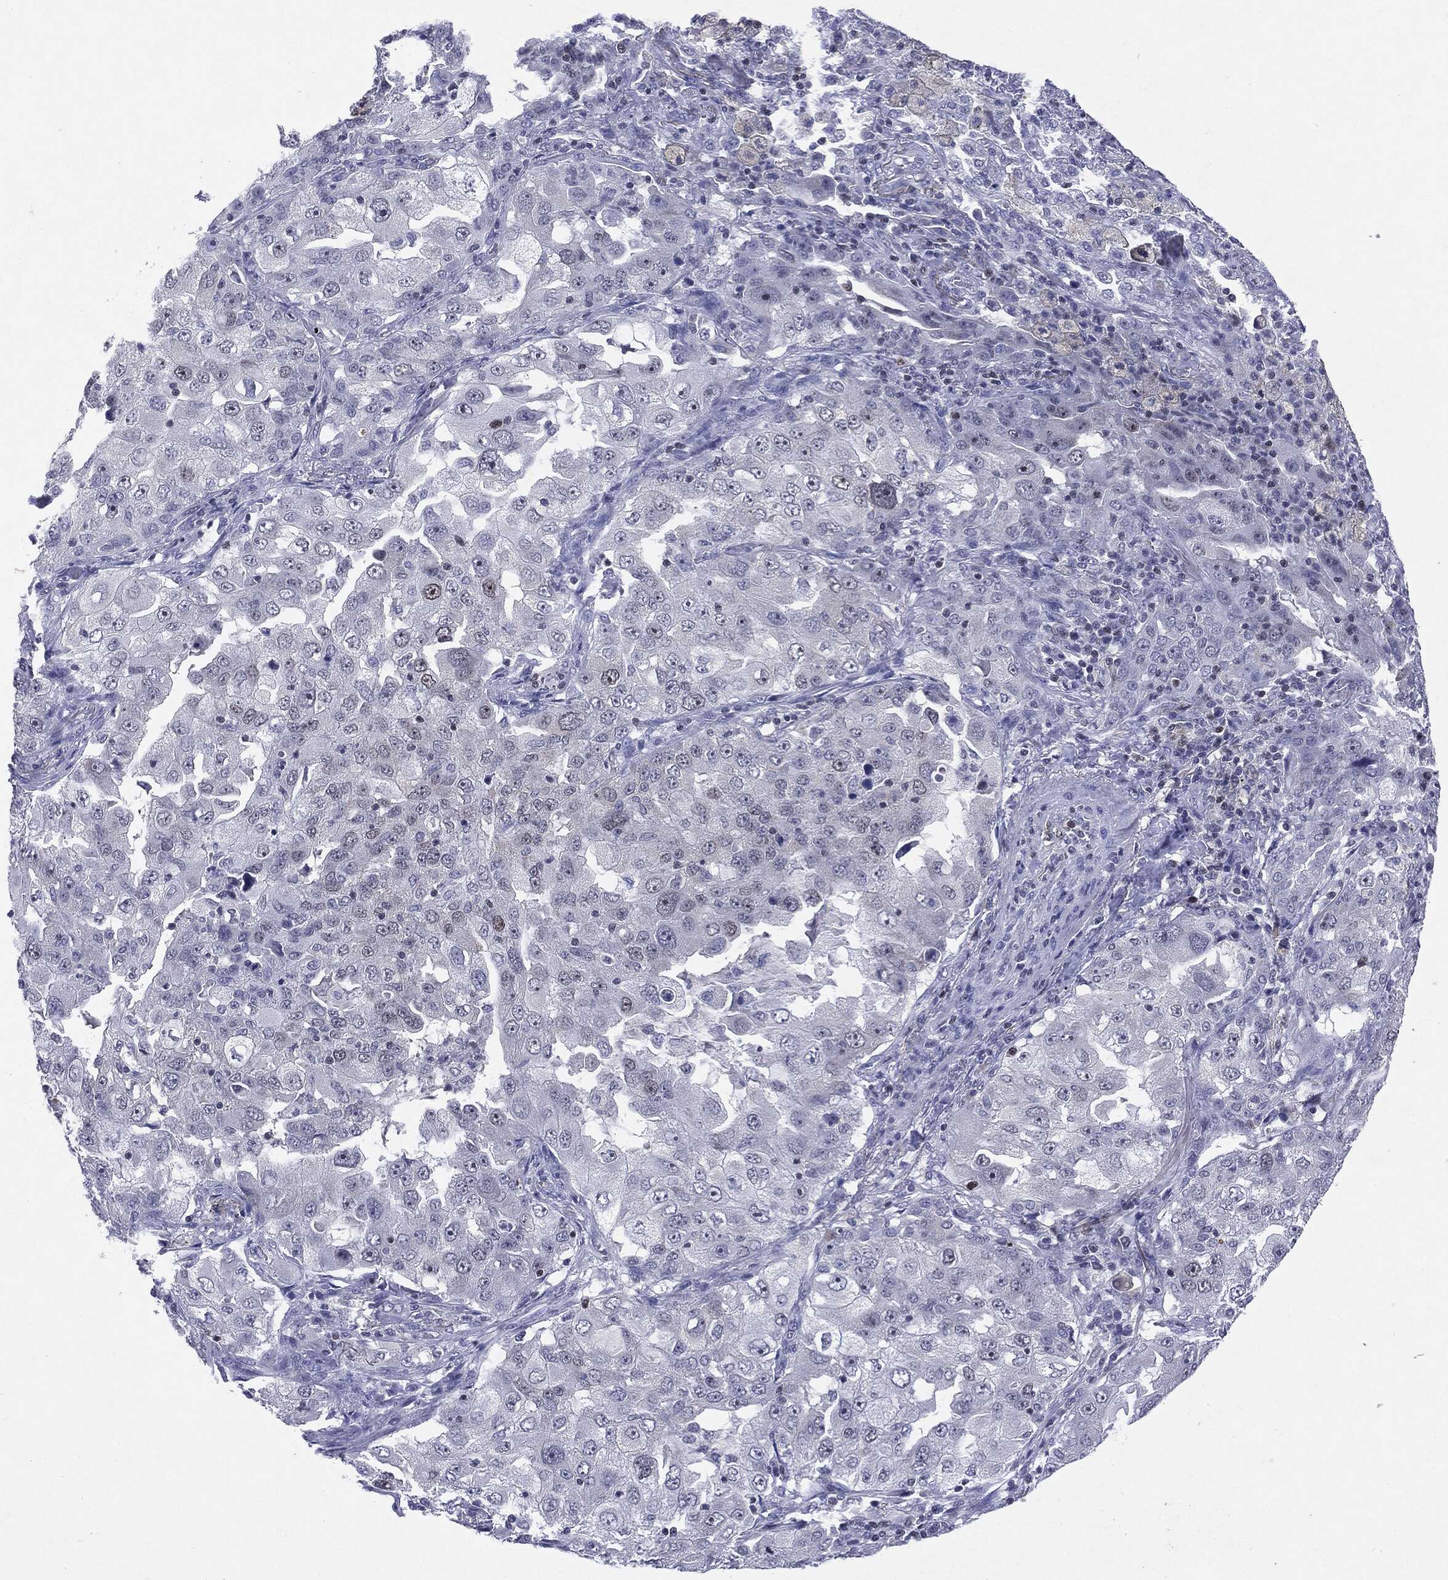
{"staining": {"intensity": "negative", "quantity": "none", "location": "none"}, "tissue": "lung cancer", "cell_type": "Tumor cells", "image_type": "cancer", "snomed": [{"axis": "morphology", "description": "Adenocarcinoma, NOS"}, {"axis": "topography", "description": "Lung"}], "caption": "DAB (3,3'-diaminobenzidine) immunohistochemical staining of adenocarcinoma (lung) exhibits no significant expression in tumor cells.", "gene": "KIF2C", "patient": {"sex": "female", "age": 61}}